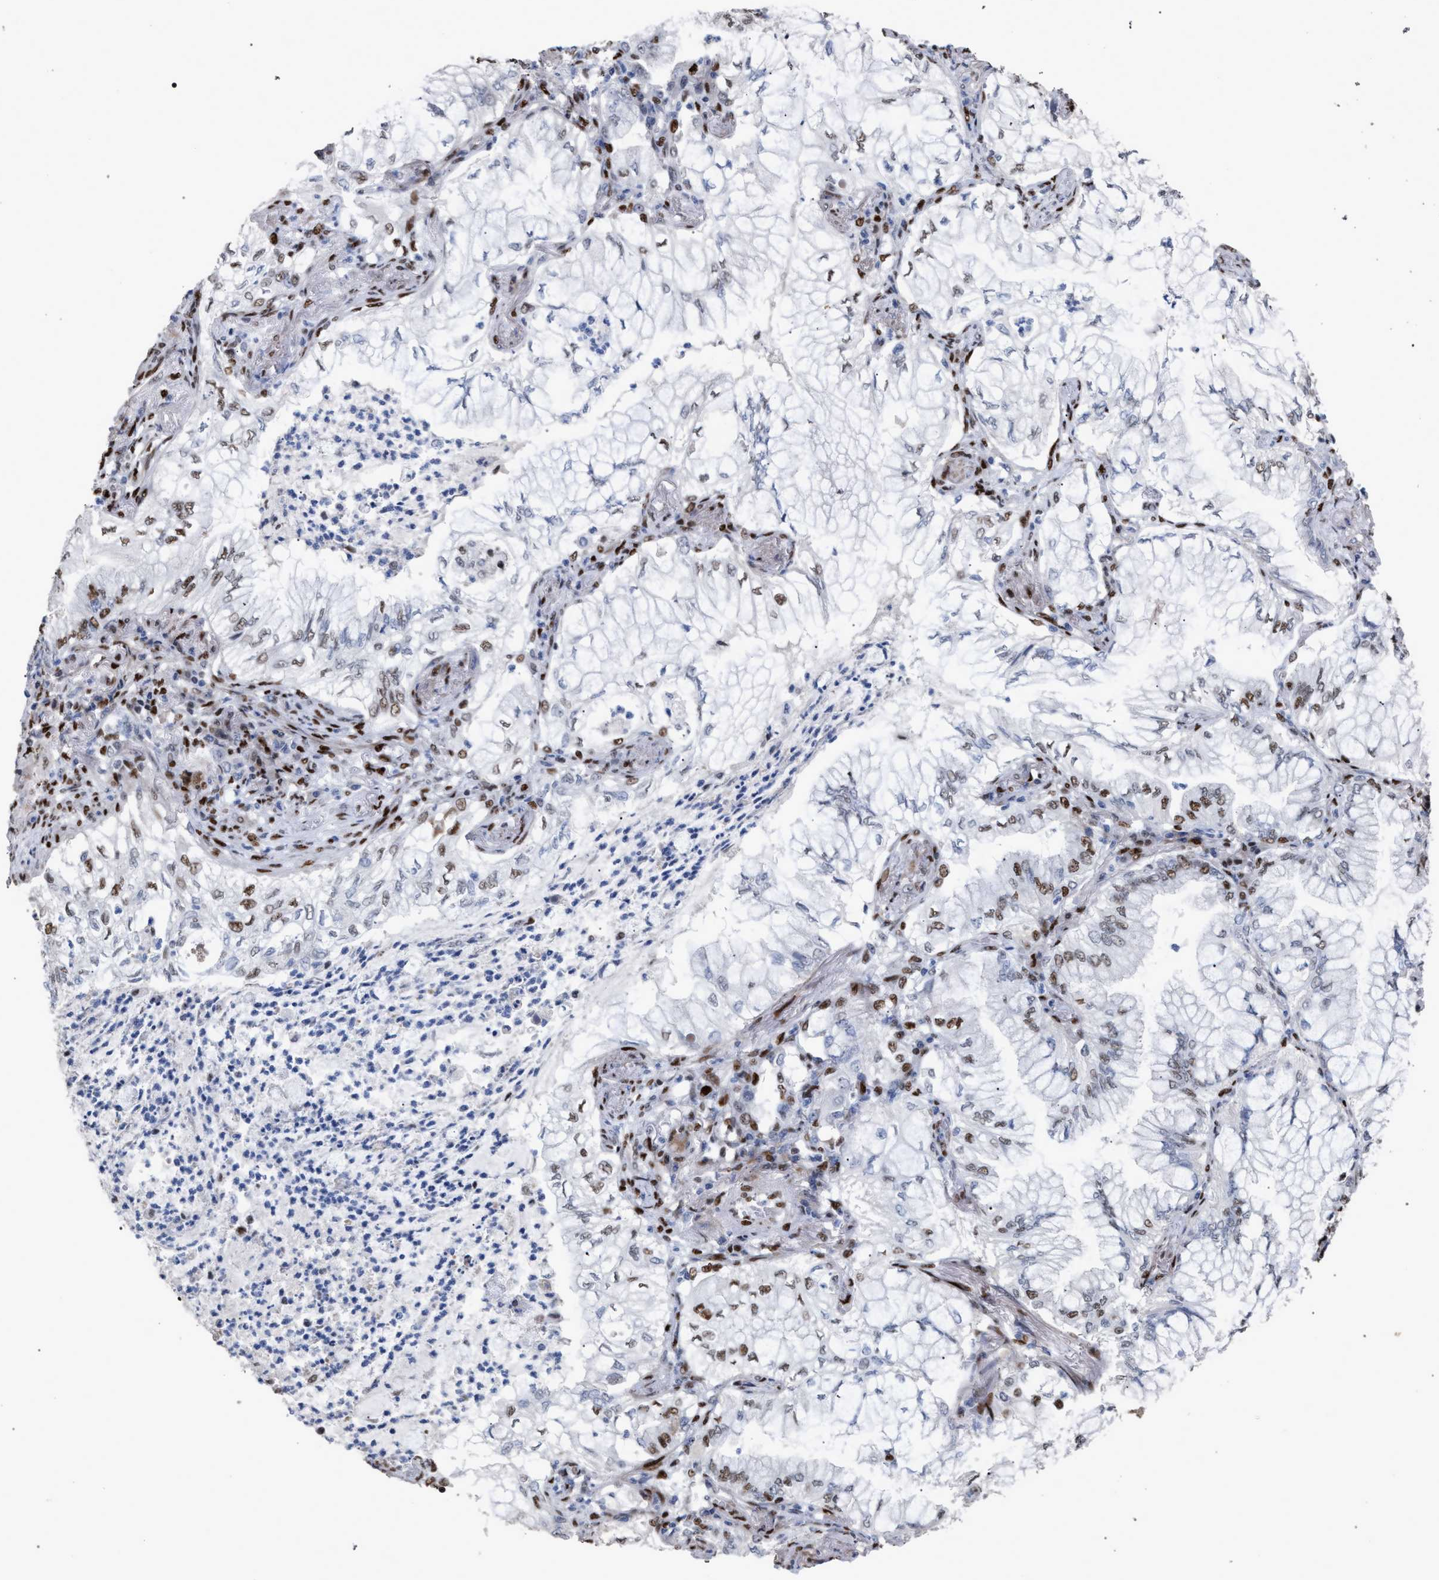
{"staining": {"intensity": "moderate", "quantity": "25%-75%", "location": "nuclear"}, "tissue": "lung cancer", "cell_type": "Tumor cells", "image_type": "cancer", "snomed": [{"axis": "morphology", "description": "Adenocarcinoma, NOS"}, {"axis": "topography", "description": "Lung"}], "caption": "Lung cancer (adenocarcinoma) stained with DAB immunohistochemistry demonstrates medium levels of moderate nuclear positivity in about 25%-75% of tumor cells.", "gene": "TP53BP1", "patient": {"sex": "female", "age": 70}}